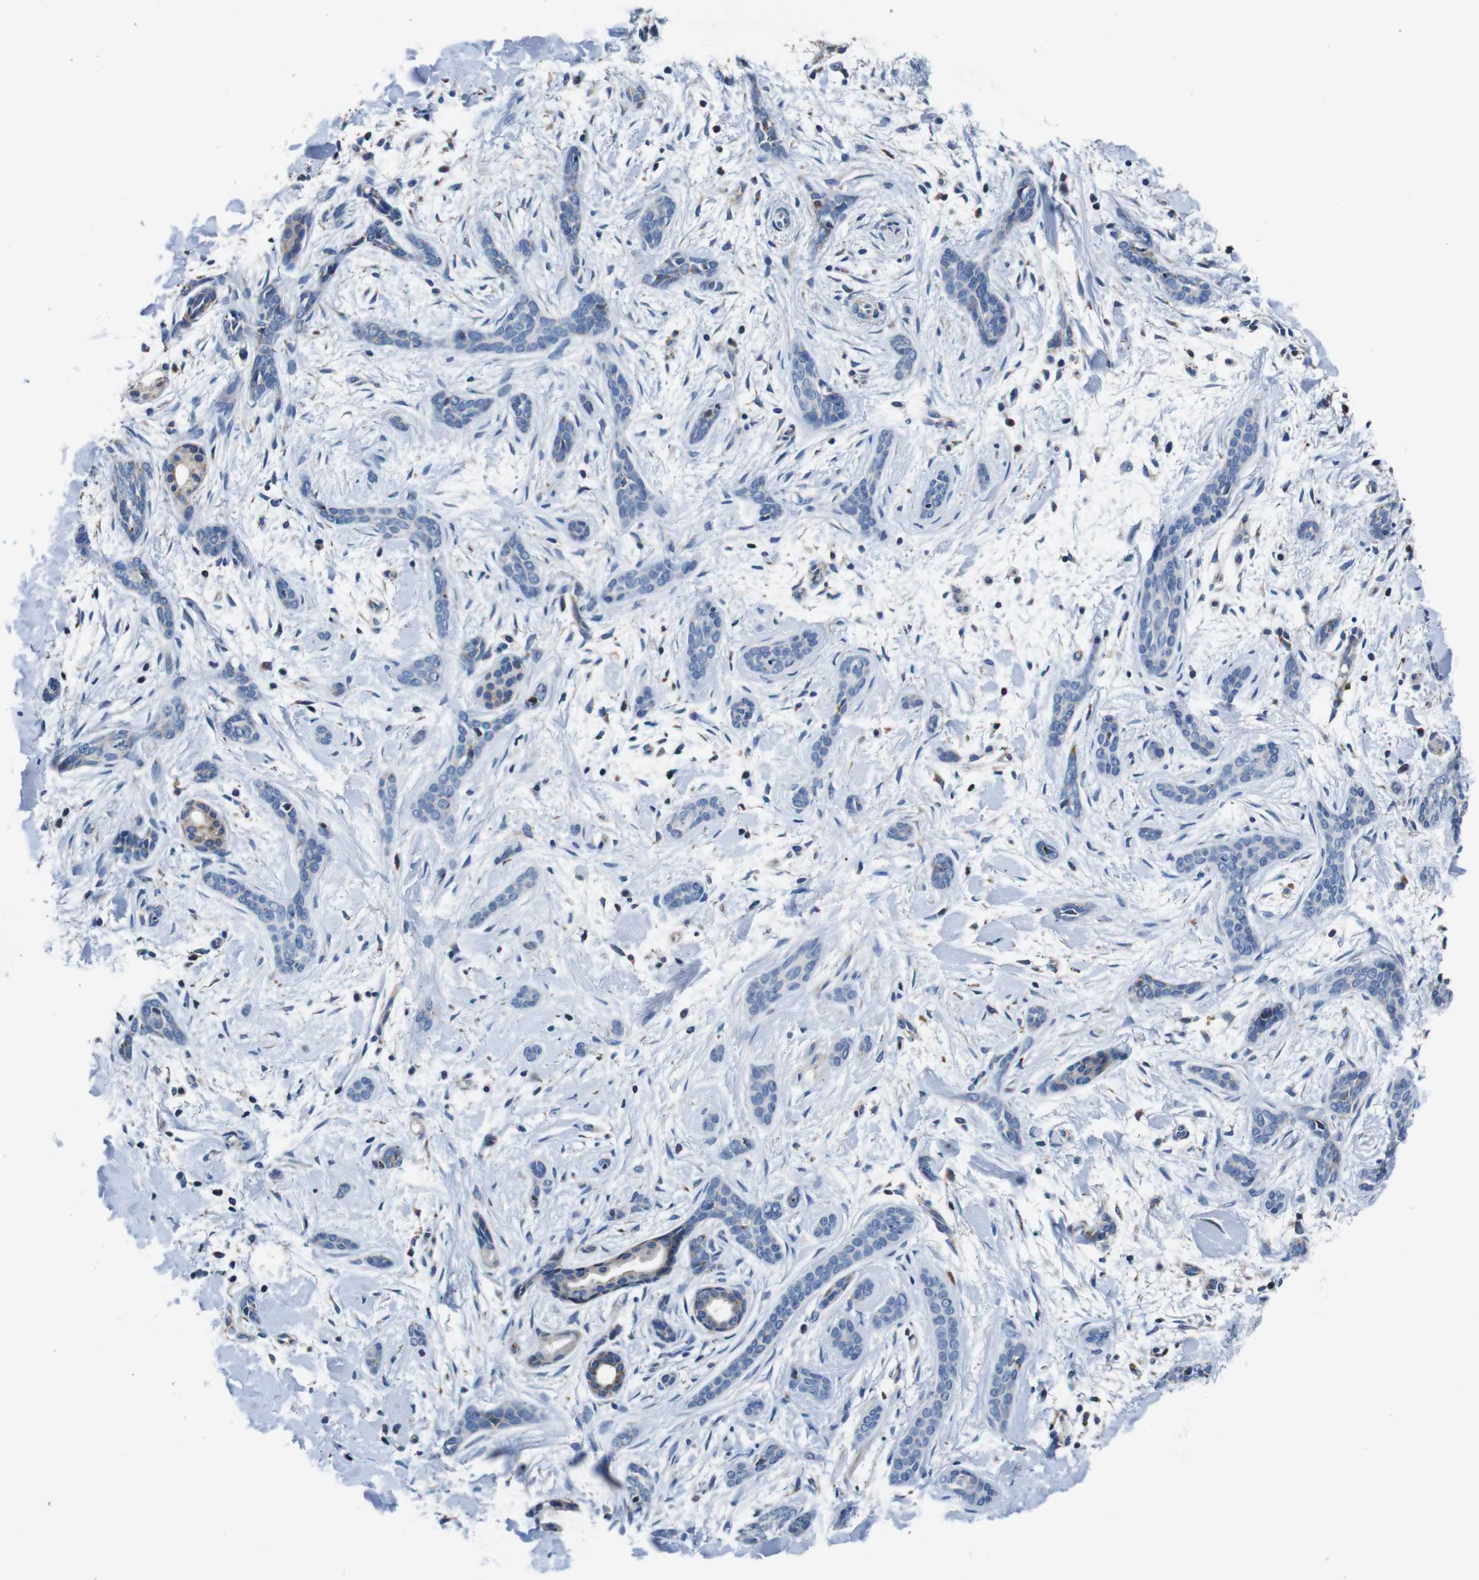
{"staining": {"intensity": "negative", "quantity": "none", "location": "none"}, "tissue": "skin cancer", "cell_type": "Tumor cells", "image_type": "cancer", "snomed": [{"axis": "morphology", "description": "Basal cell carcinoma"}, {"axis": "morphology", "description": "Adnexal tumor, benign"}, {"axis": "topography", "description": "Skin"}], "caption": "Immunohistochemistry (IHC) photomicrograph of basal cell carcinoma (skin) stained for a protein (brown), which reveals no expression in tumor cells. (Immunohistochemistry, brightfield microscopy, high magnification).", "gene": "LRP4", "patient": {"sex": "female", "age": 42}}